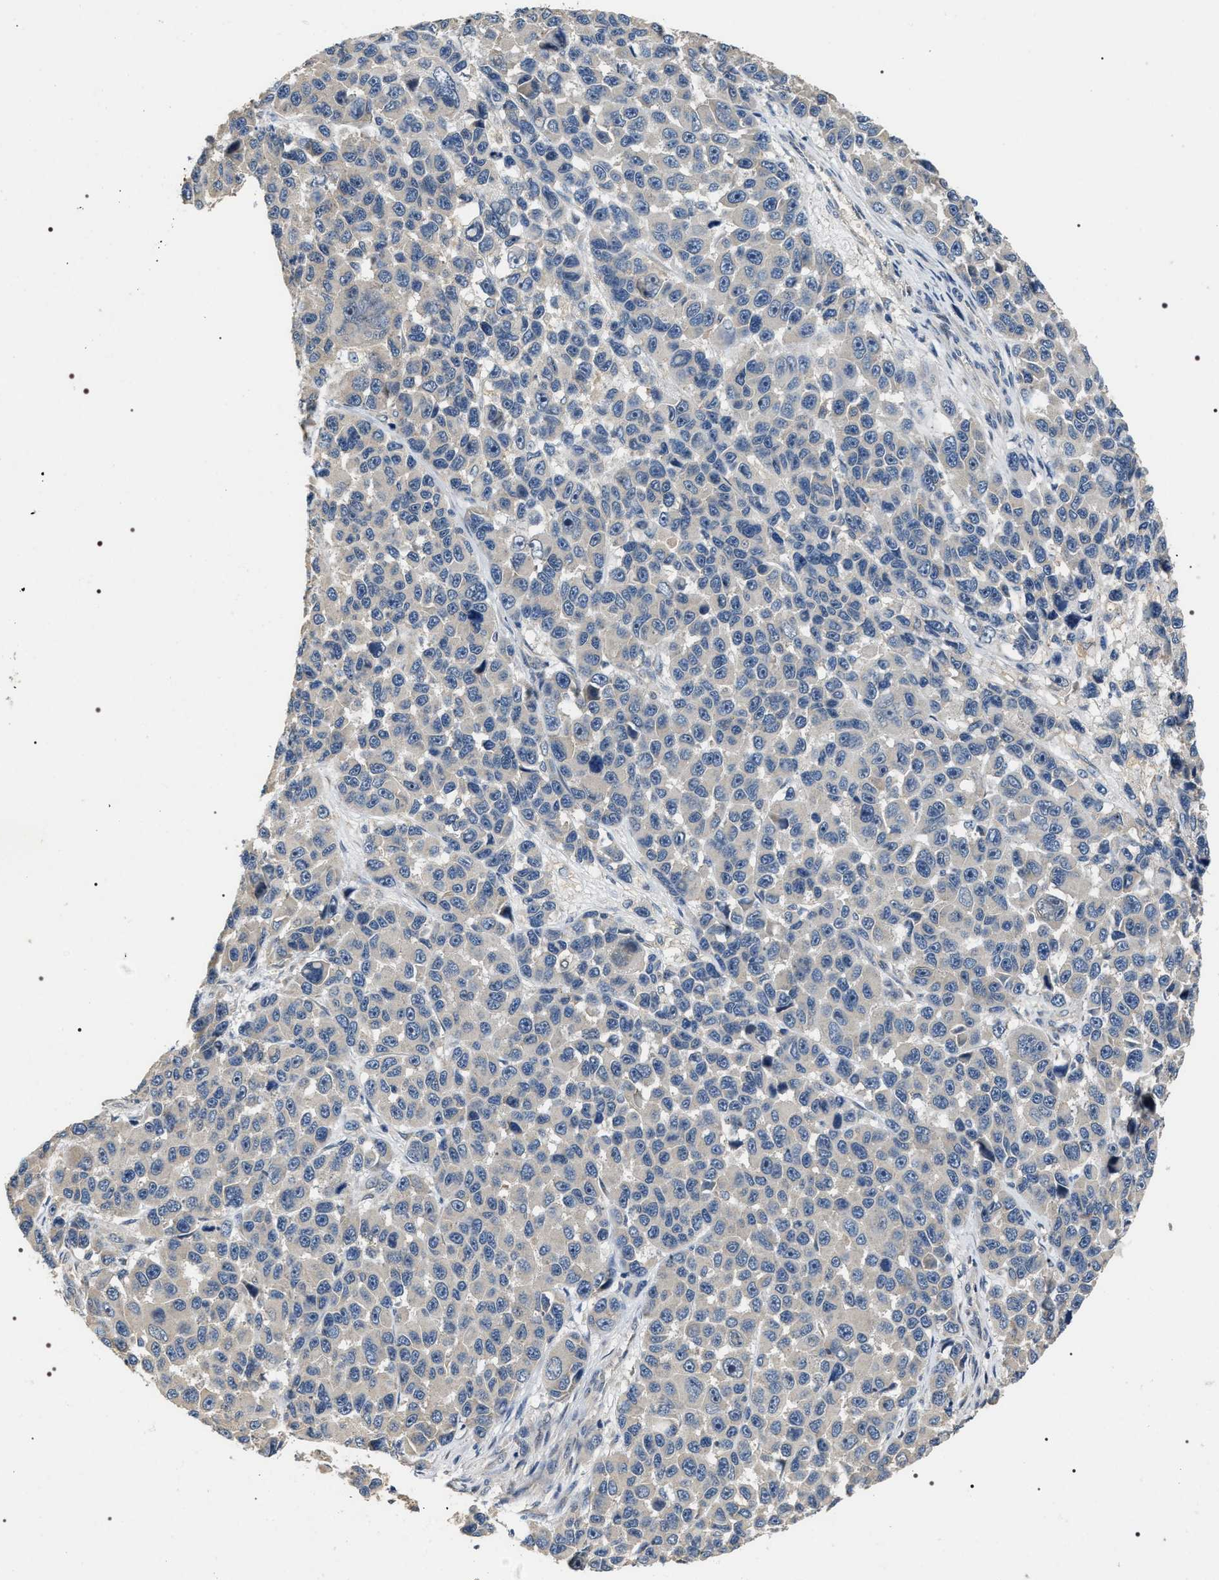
{"staining": {"intensity": "negative", "quantity": "none", "location": "none"}, "tissue": "melanoma", "cell_type": "Tumor cells", "image_type": "cancer", "snomed": [{"axis": "morphology", "description": "Malignant melanoma, NOS"}, {"axis": "topography", "description": "Skin"}], "caption": "Malignant melanoma was stained to show a protein in brown. There is no significant positivity in tumor cells. (Immunohistochemistry (ihc), brightfield microscopy, high magnification).", "gene": "IFT81", "patient": {"sex": "male", "age": 53}}